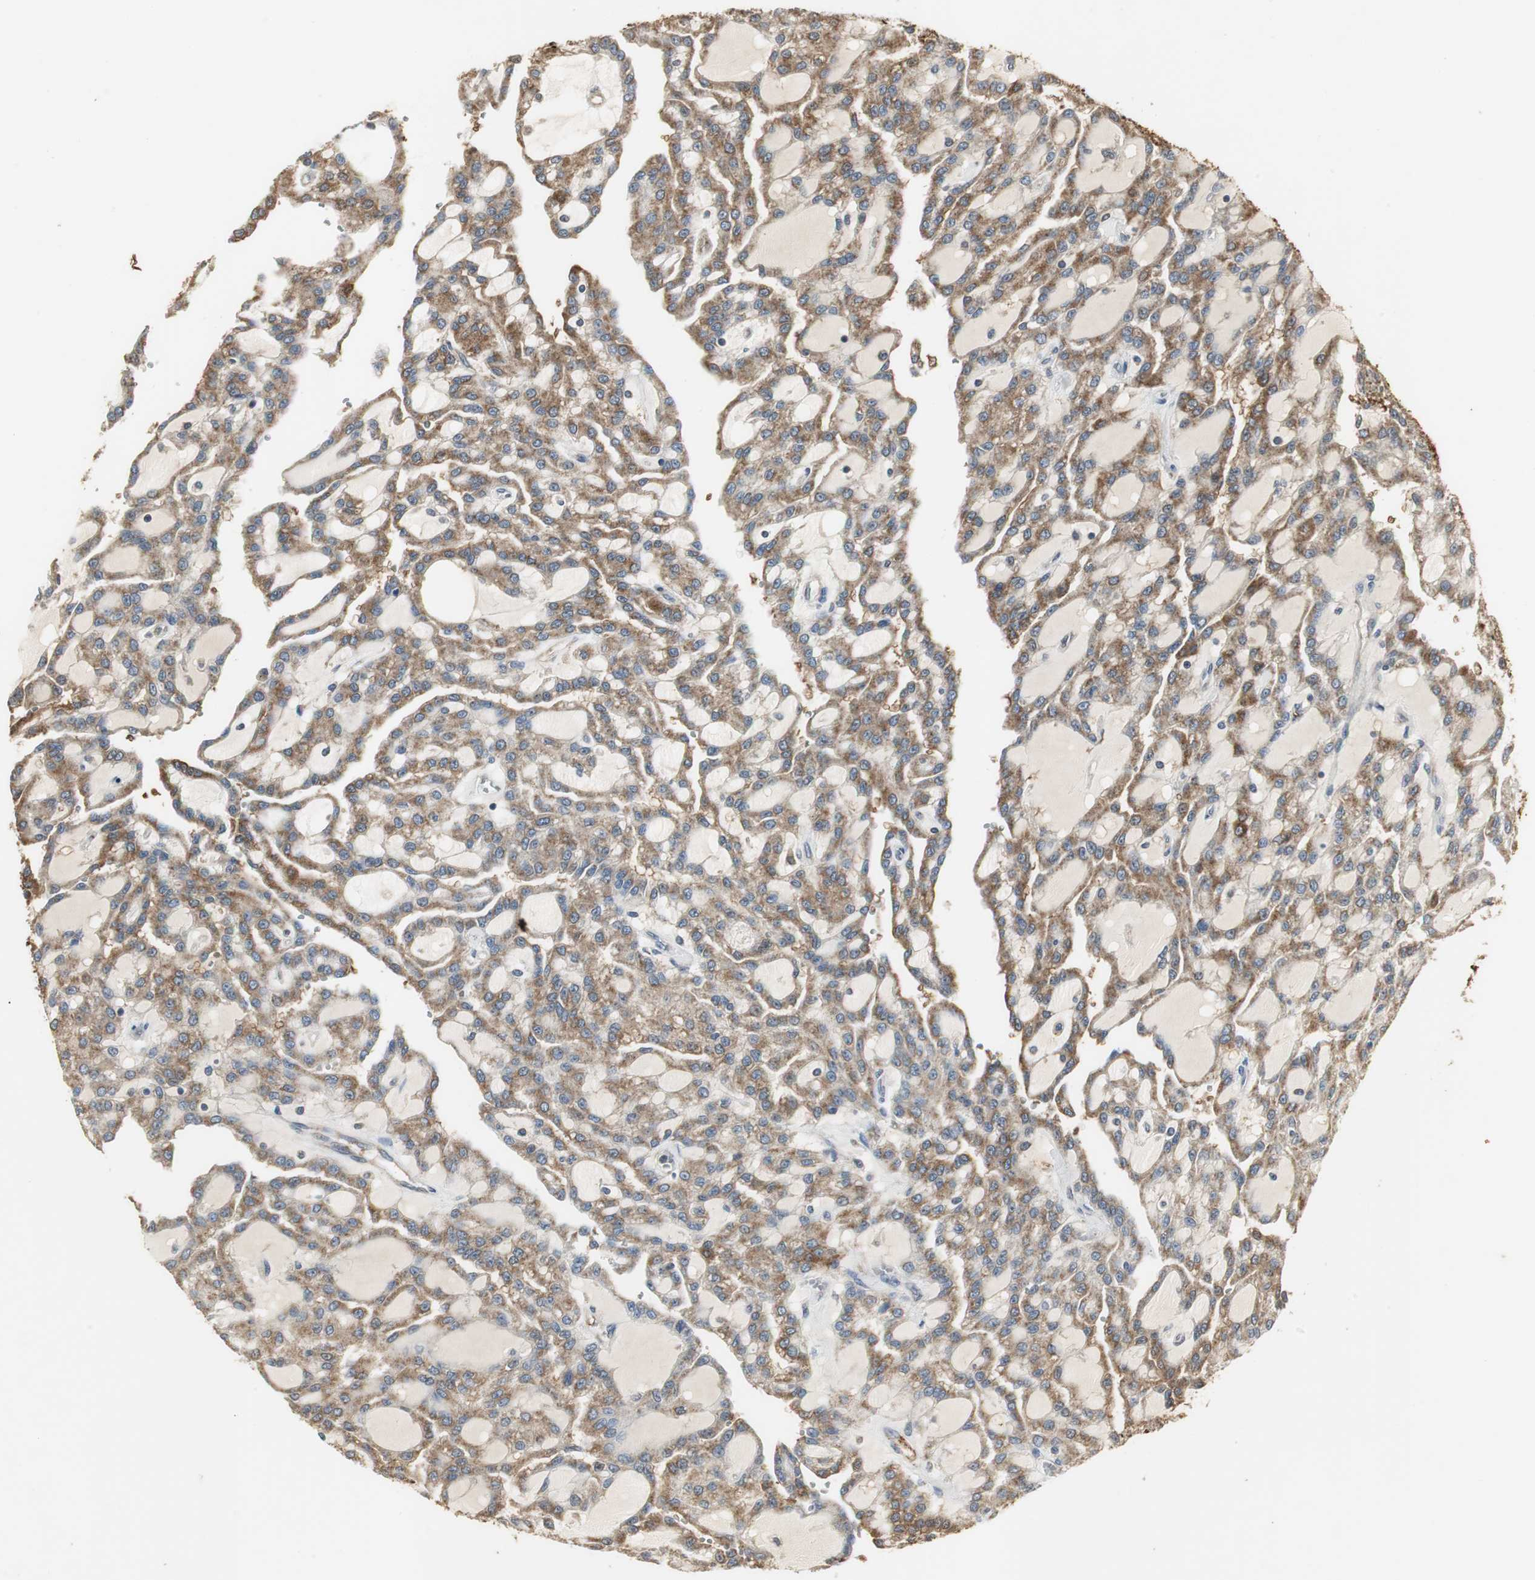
{"staining": {"intensity": "moderate", "quantity": ">75%", "location": "cytoplasmic/membranous"}, "tissue": "renal cancer", "cell_type": "Tumor cells", "image_type": "cancer", "snomed": [{"axis": "morphology", "description": "Adenocarcinoma, NOS"}, {"axis": "topography", "description": "Kidney"}], "caption": "High-magnification brightfield microscopy of renal cancer (adenocarcinoma) stained with DAB (3,3'-diaminobenzidine) (brown) and counterstained with hematoxylin (blue). tumor cells exhibit moderate cytoplasmic/membranous staining is identified in approximately>75% of cells. (DAB (3,3'-diaminobenzidine) = brown stain, brightfield microscopy at high magnification).", "gene": "JTB", "patient": {"sex": "male", "age": 63}}